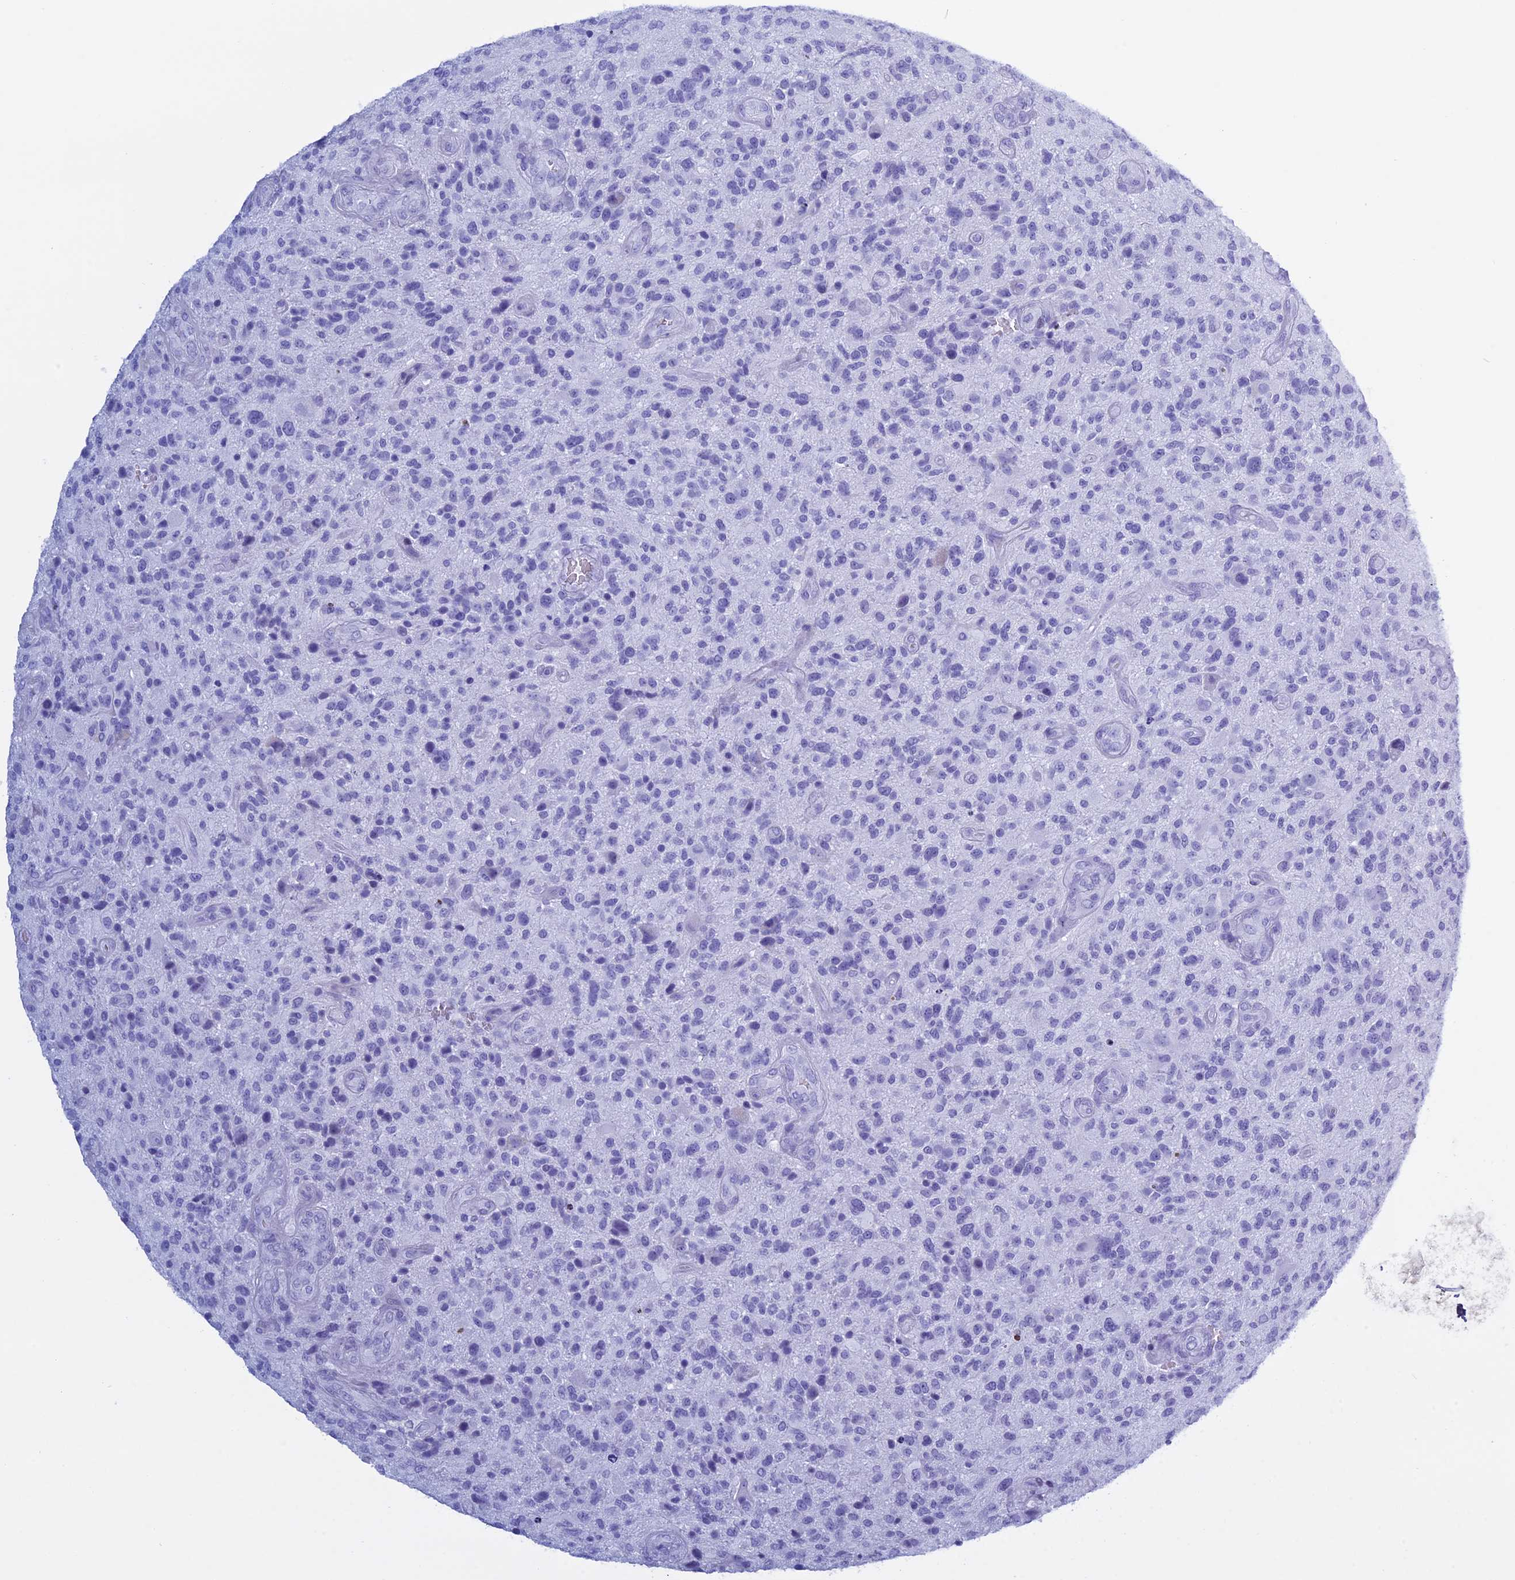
{"staining": {"intensity": "negative", "quantity": "none", "location": "none"}, "tissue": "glioma", "cell_type": "Tumor cells", "image_type": "cancer", "snomed": [{"axis": "morphology", "description": "Glioma, malignant, High grade"}, {"axis": "topography", "description": "Brain"}], "caption": "Immunohistochemical staining of high-grade glioma (malignant) shows no significant staining in tumor cells.", "gene": "KCTD21", "patient": {"sex": "male", "age": 47}}